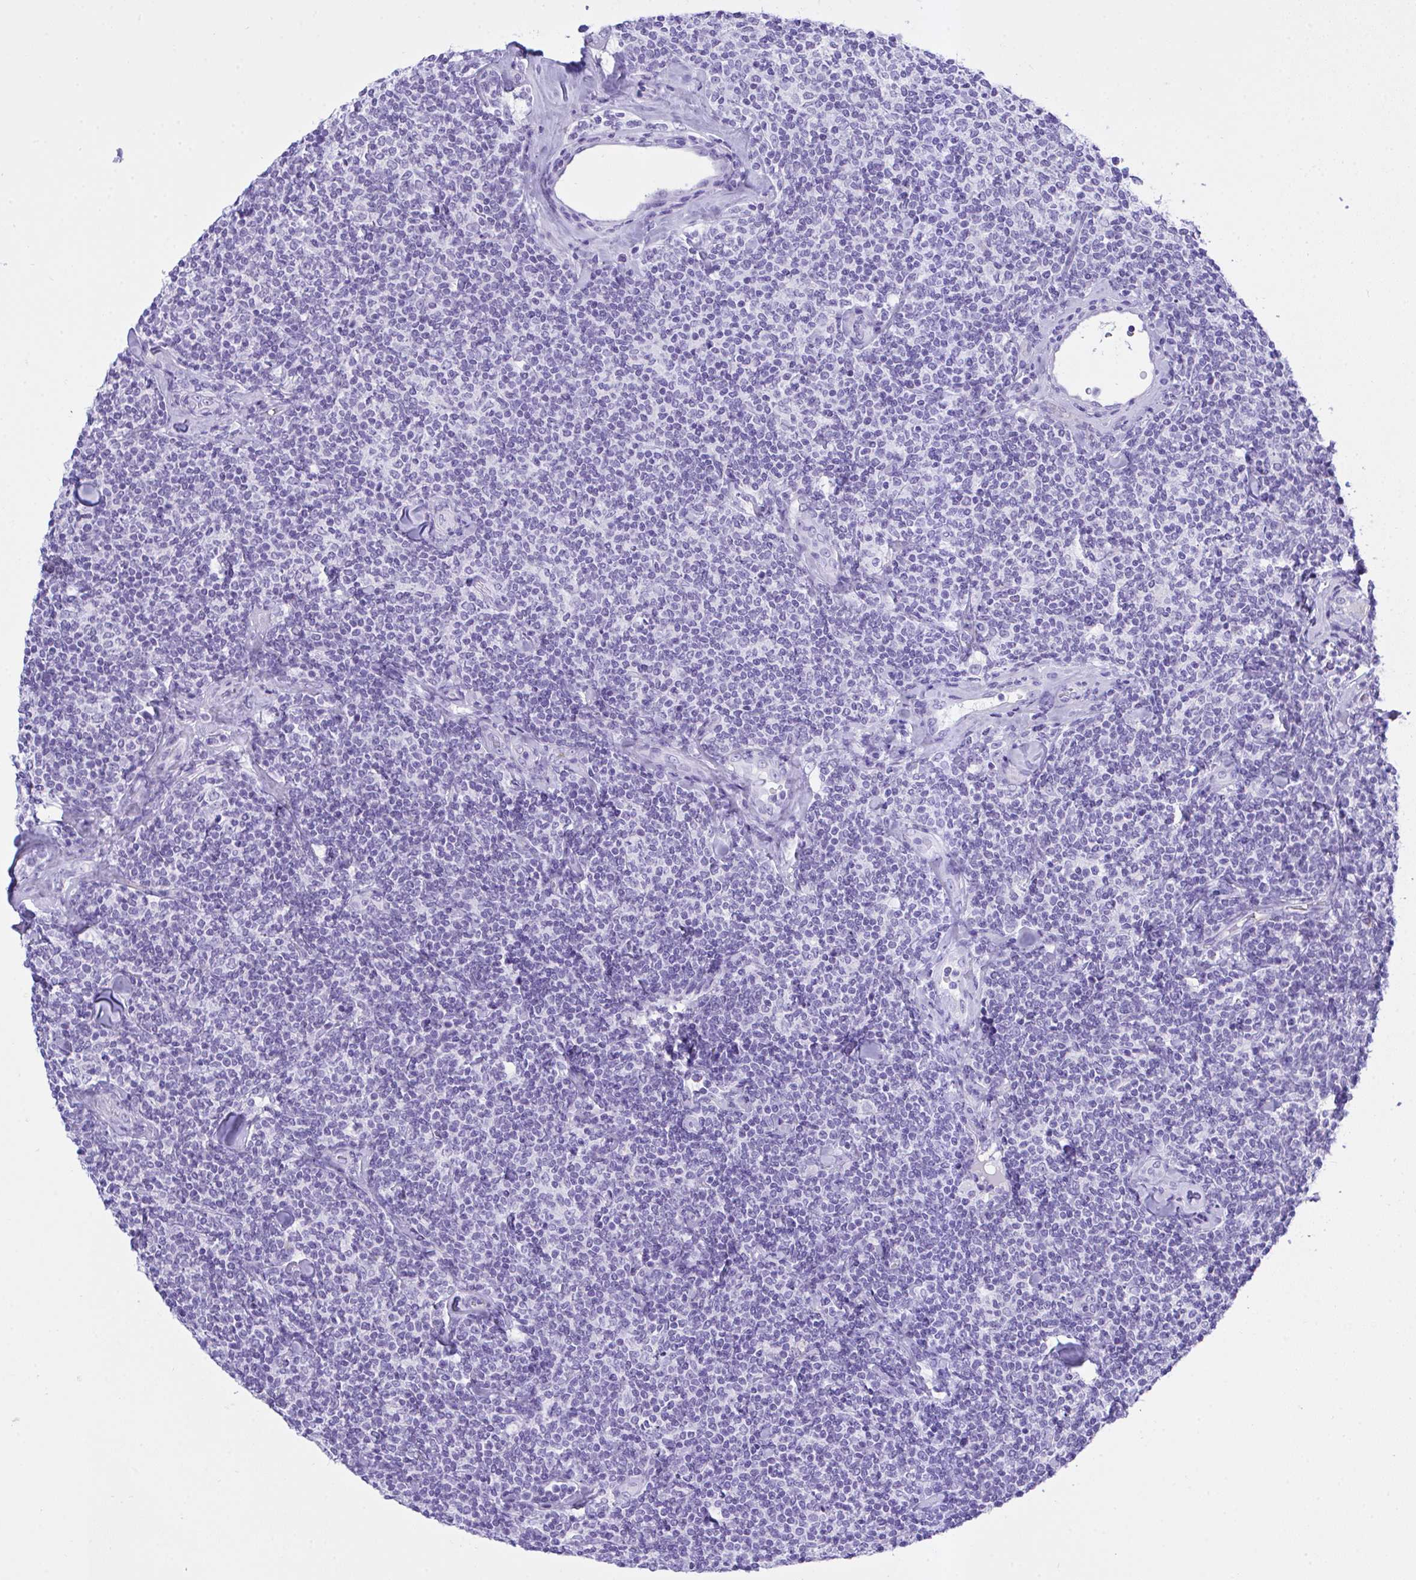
{"staining": {"intensity": "negative", "quantity": "none", "location": "none"}, "tissue": "lymphoma", "cell_type": "Tumor cells", "image_type": "cancer", "snomed": [{"axis": "morphology", "description": "Malignant lymphoma, non-Hodgkin's type, Low grade"}, {"axis": "topography", "description": "Lymph node"}], "caption": "High magnification brightfield microscopy of lymphoma stained with DAB (brown) and counterstained with hematoxylin (blue): tumor cells show no significant positivity. The staining is performed using DAB (3,3'-diaminobenzidine) brown chromogen with nuclei counter-stained in using hematoxylin.", "gene": "AKR1D1", "patient": {"sex": "female", "age": 56}}